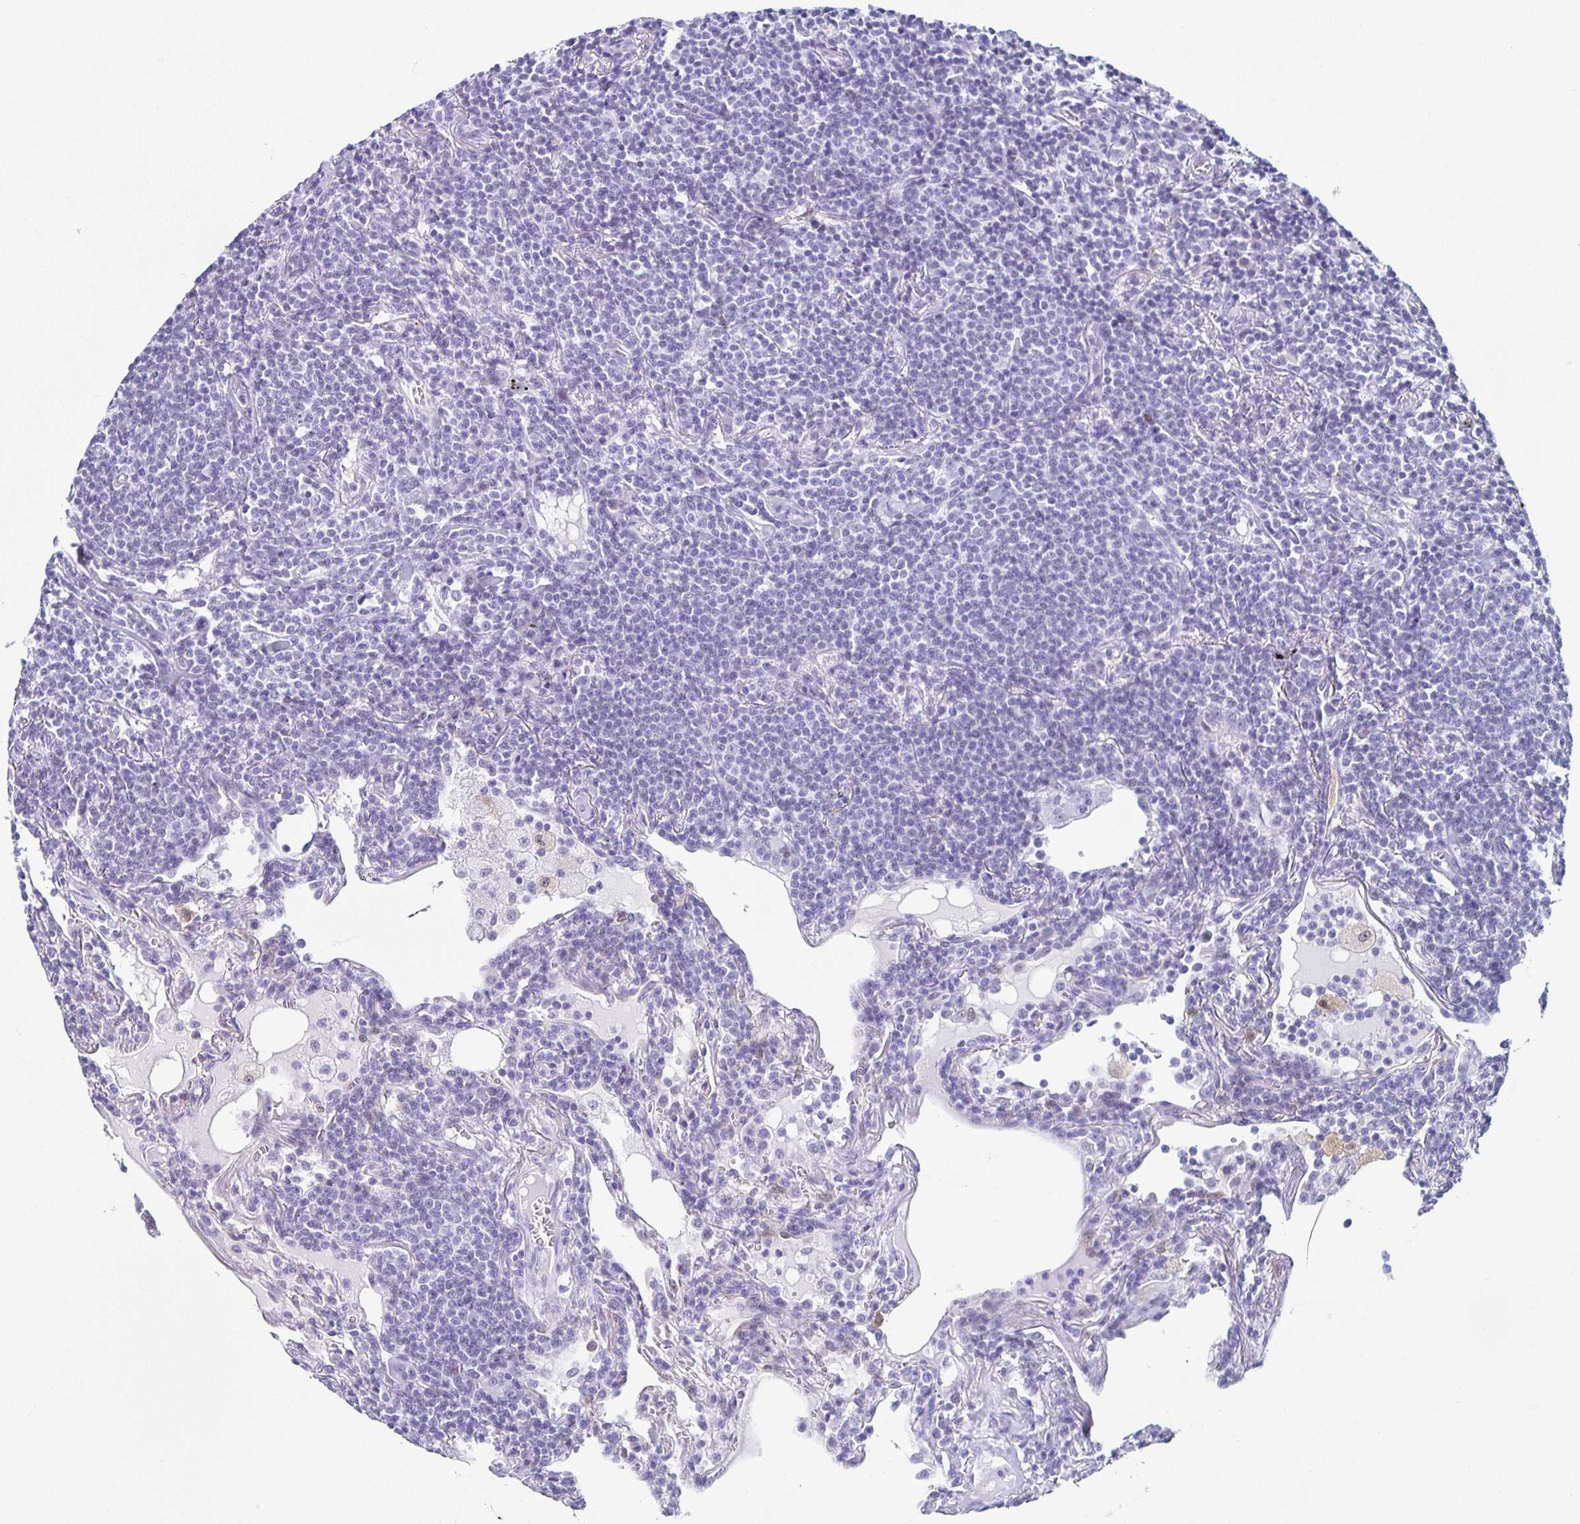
{"staining": {"intensity": "negative", "quantity": "none", "location": "none"}, "tissue": "lymphoma", "cell_type": "Tumor cells", "image_type": "cancer", "snomed": [{"axis": "morphology", "description": "Malignant lymphoma, non-Hodgkin's type, Low grade"}, {"axis": "topography", "description": "Lung"}], "caption": "Immunohistochemical staining of human lymphoma reveals no significant positivity in tumor cells. The staining is performed using DAB (3,3'-diaminobenzidine) brown chromogen with nuclei counter-stained in using hematoxylin.", "gene": "TPPP", "patient": {"sex": "female", "age": 71}}